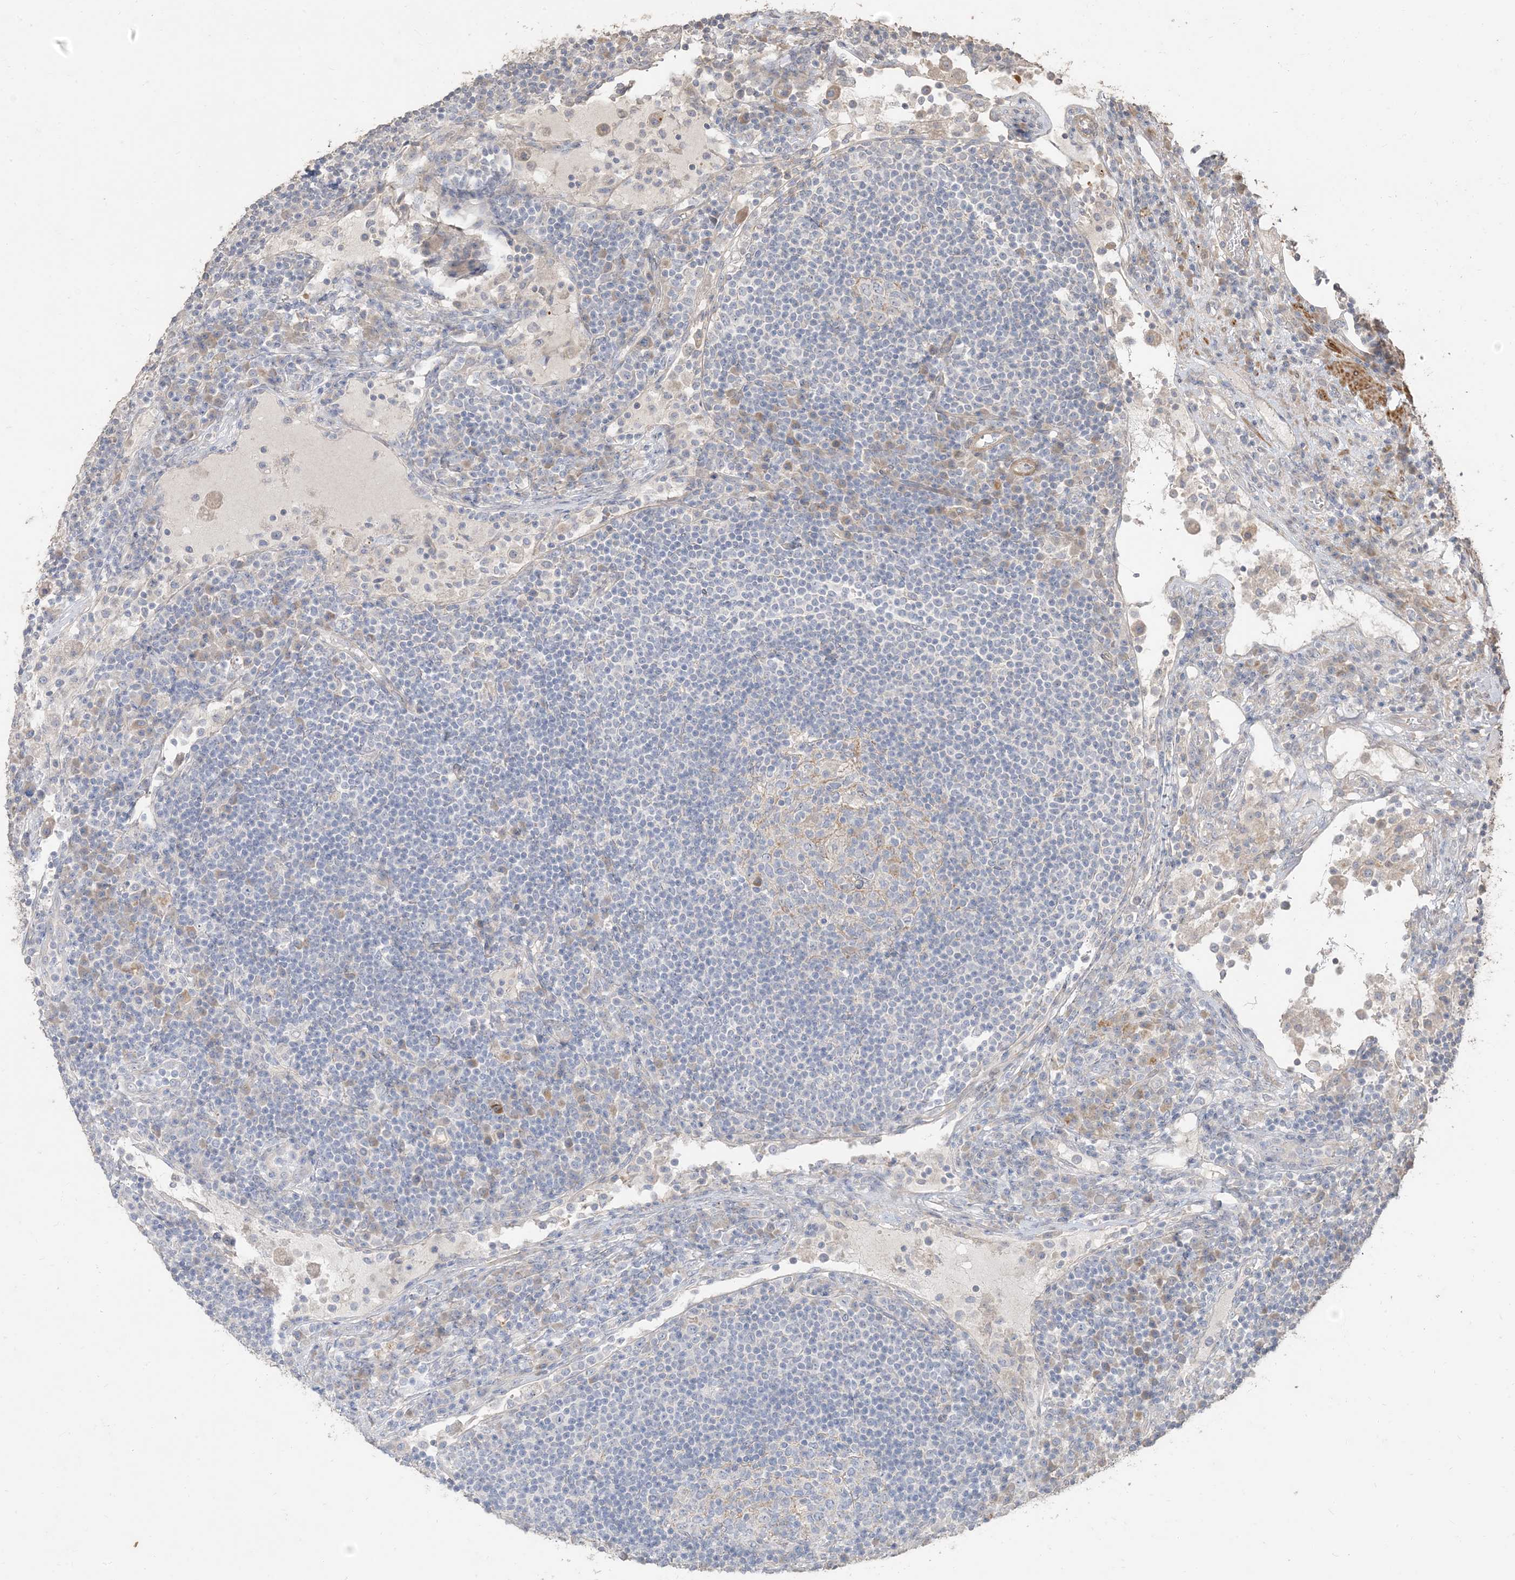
{"staining": {"intensity": "negative", "quantity": "none", "location": "none"}, "tissue": "lymph node", "cell_type": "Germinal center cells", "image_type": "normal", "snomed": [{"axis": "morphology", "description": "Normal tissue, NOS"}, {"axis": "topography", "description": "Lymph node"}], "caption": "Lymph node stained for a protein using immunohistochemistry (IHC) displays no positivity germinal center cells.", "gene": "RNF175", "patient": {"sex": "female", "age": 53}}